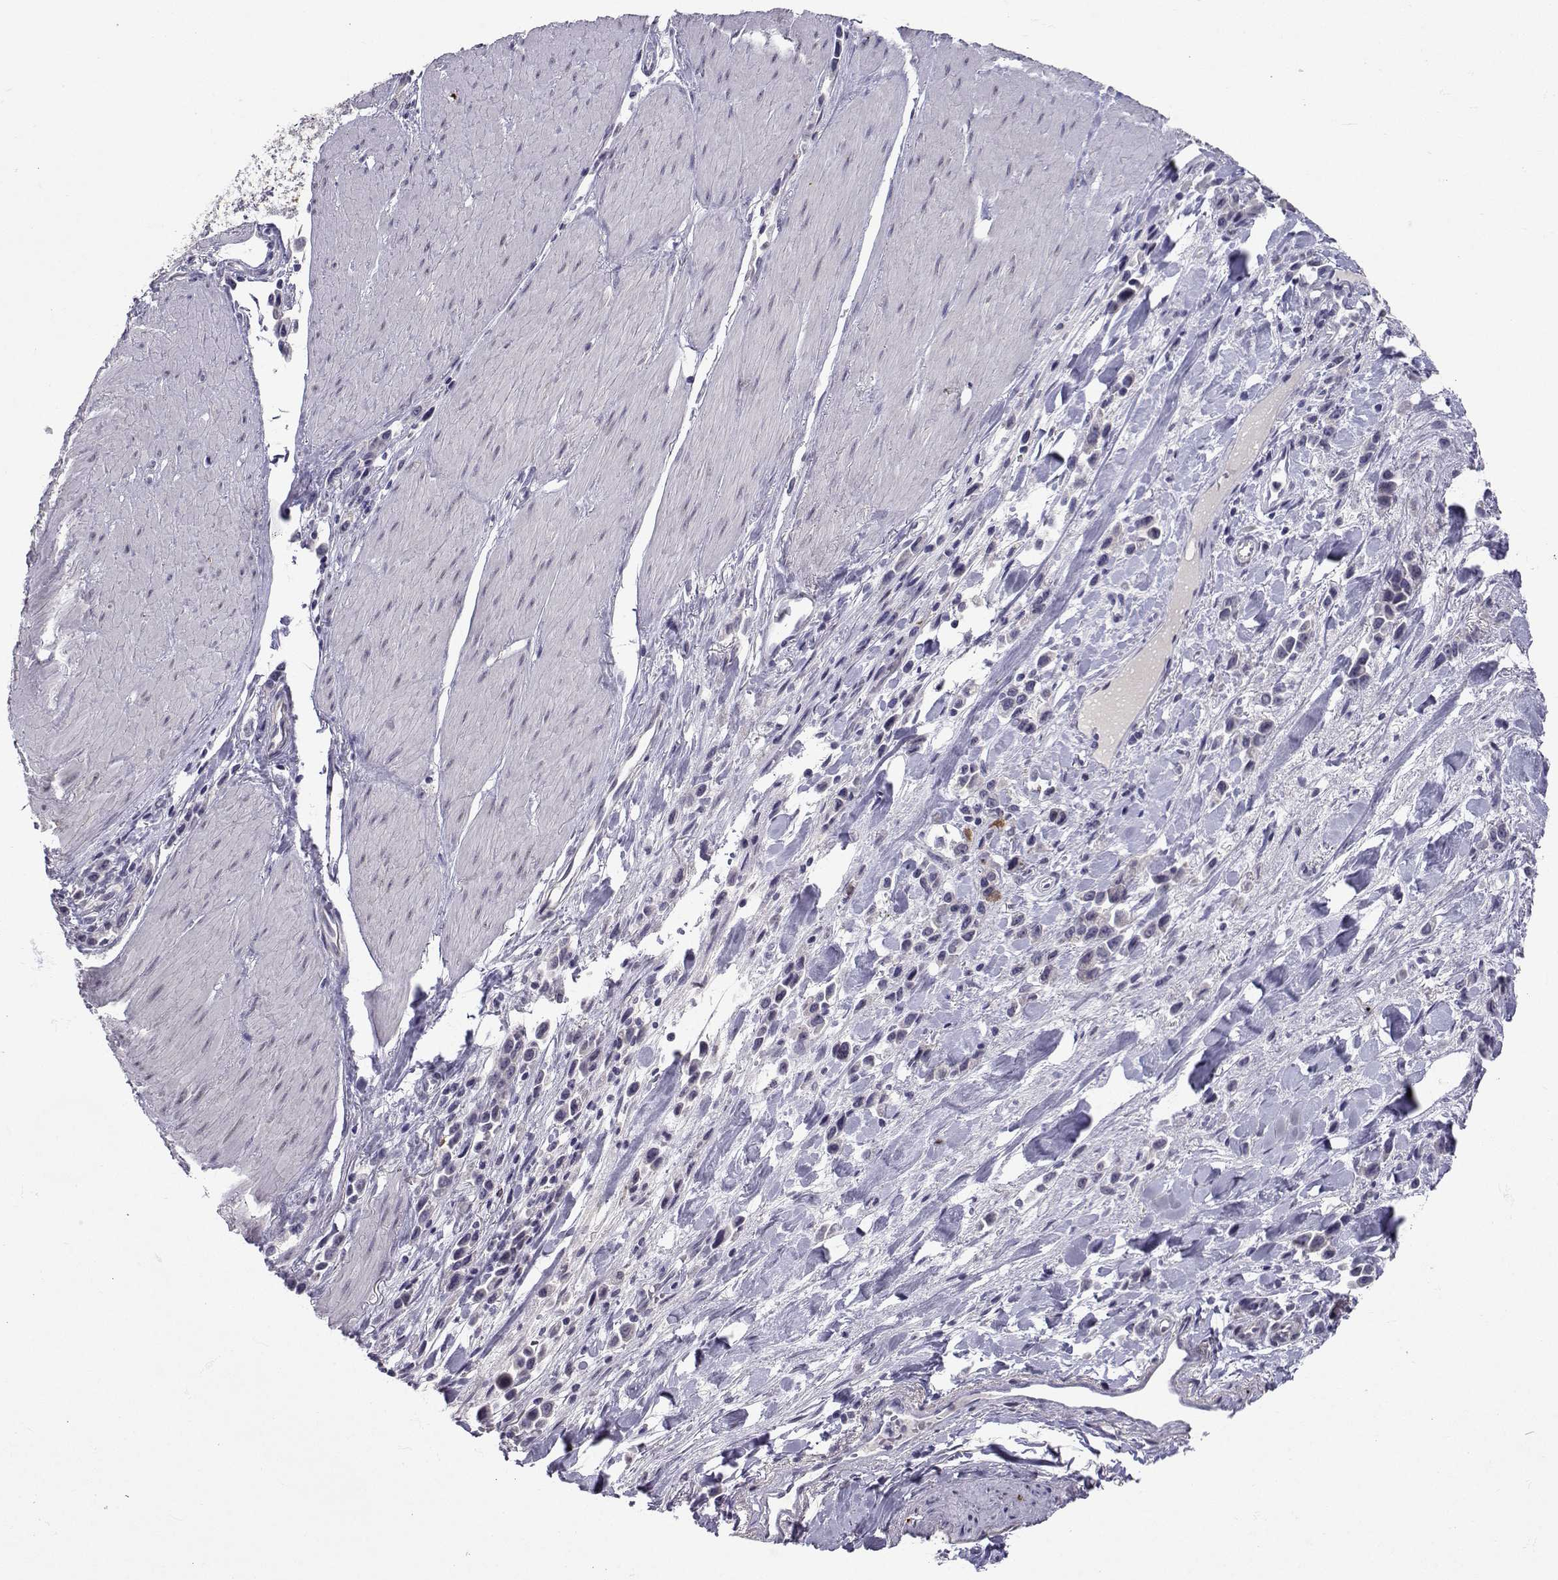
{"staining": {"intensity": "negative", "quantity": "none", "location": "none"}, "tissue": "stomach cancer", "cell_type": "Tumor cells", "image_type": "cancer", "snomed": [{"axis": "morphology", "description": "Adenocarcinoma, NOS"}, {"axis": "topography", "description": "Stomach"}], "caption": "A micrograph of human stomach cancer is negative for staining in tumor cells. (Brightfield microscopy of DAB (3,3'-diaminobenzidine) immunohistochemistry at high magnification).", "gene": "SLC6A3", "patient": {"sex": "male", "age": 47}}